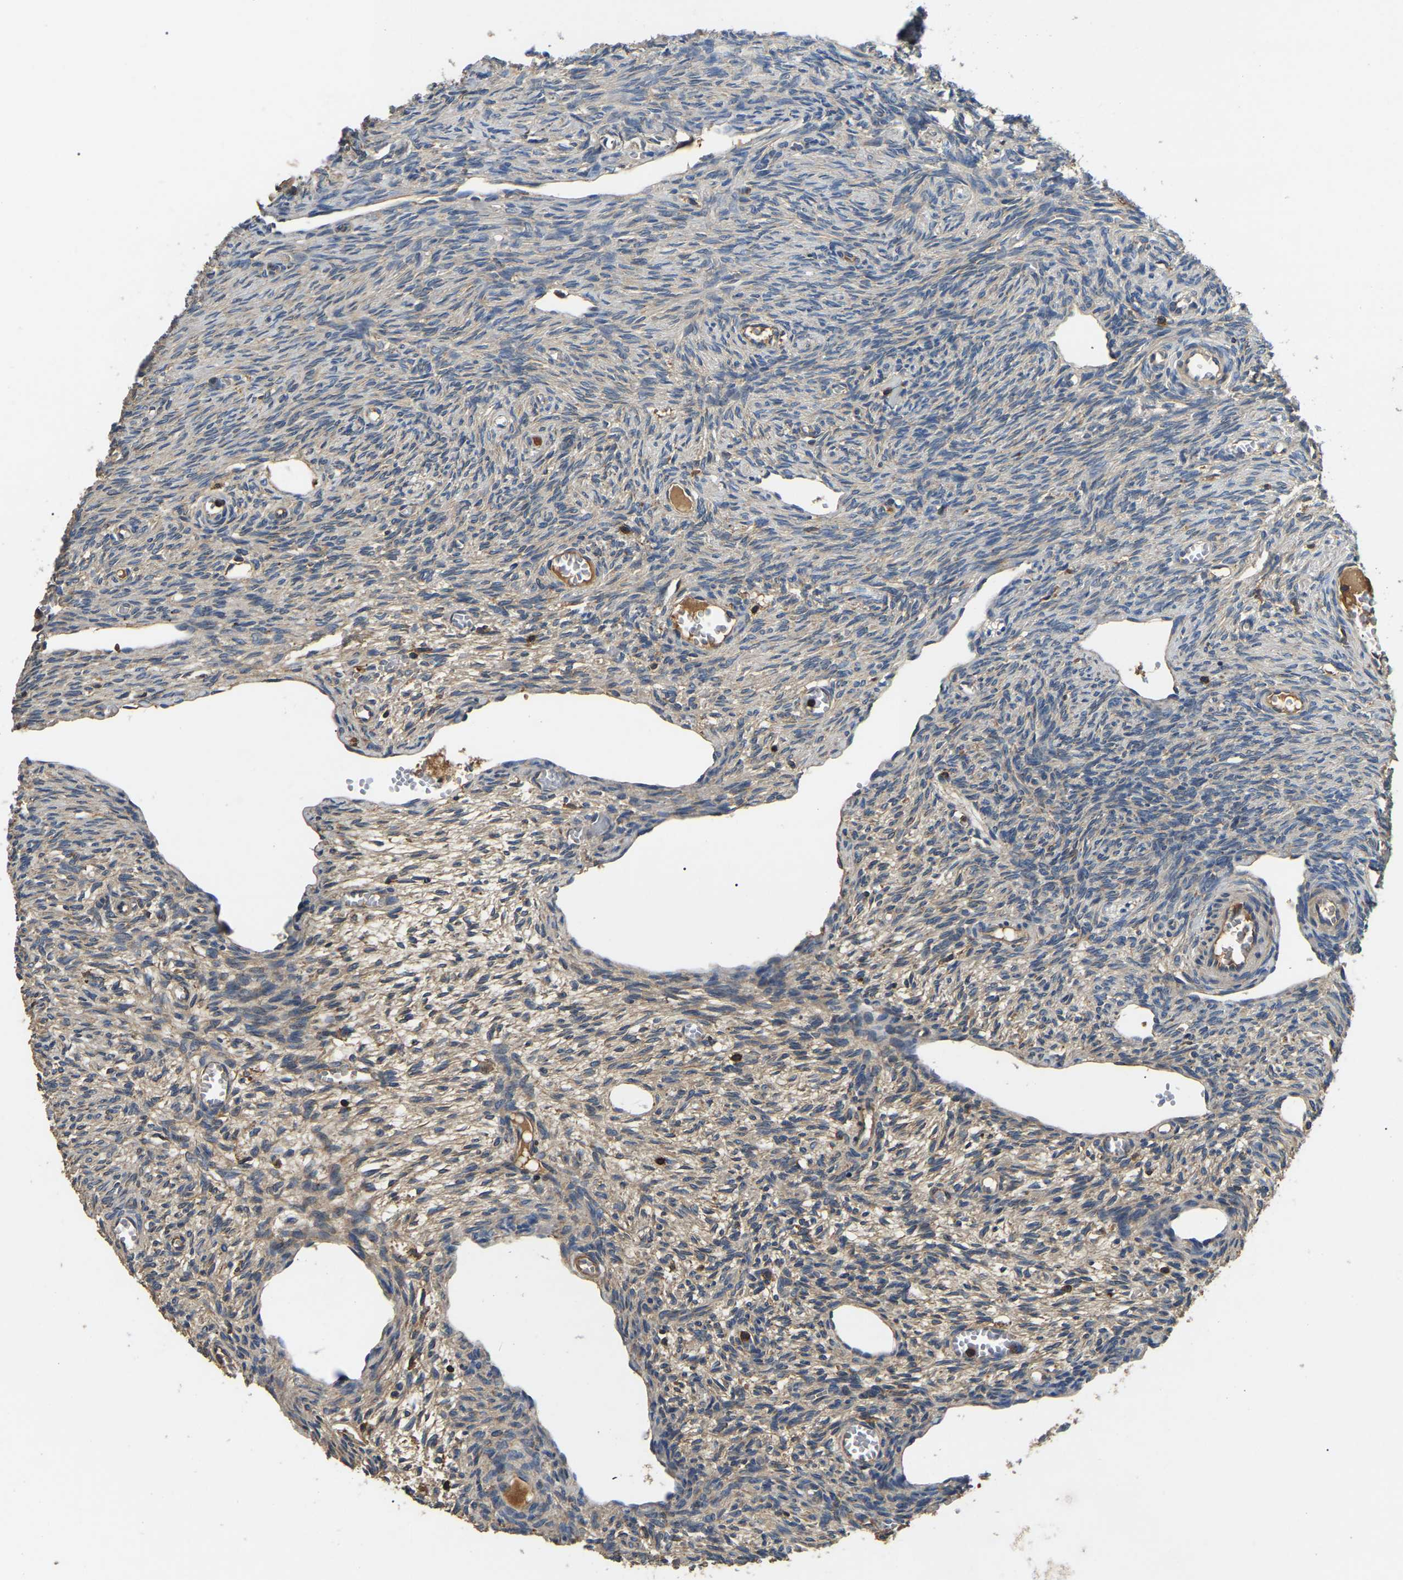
{"staining": {"intensity": "weak", "quantity": "25%-75%", "location": "cytoplasmic/membranous"}, "tissue": "ovary", "cell_type": "Ovarian stroma cells", "image_type": "normal", "snomed": [{"axis": "morphology", "description": "Normal tissue, NOS"}, {"axis": "topography", "description": "Ovary"}], "caption": "This is an image of immunohistochemistry staining of benign ovary, which shows weak expression in the cytoplasmic/membranous of ovarian stroma cells.", "gene": "SMPD2", "patient": {"sex": "female", "age": 27}}